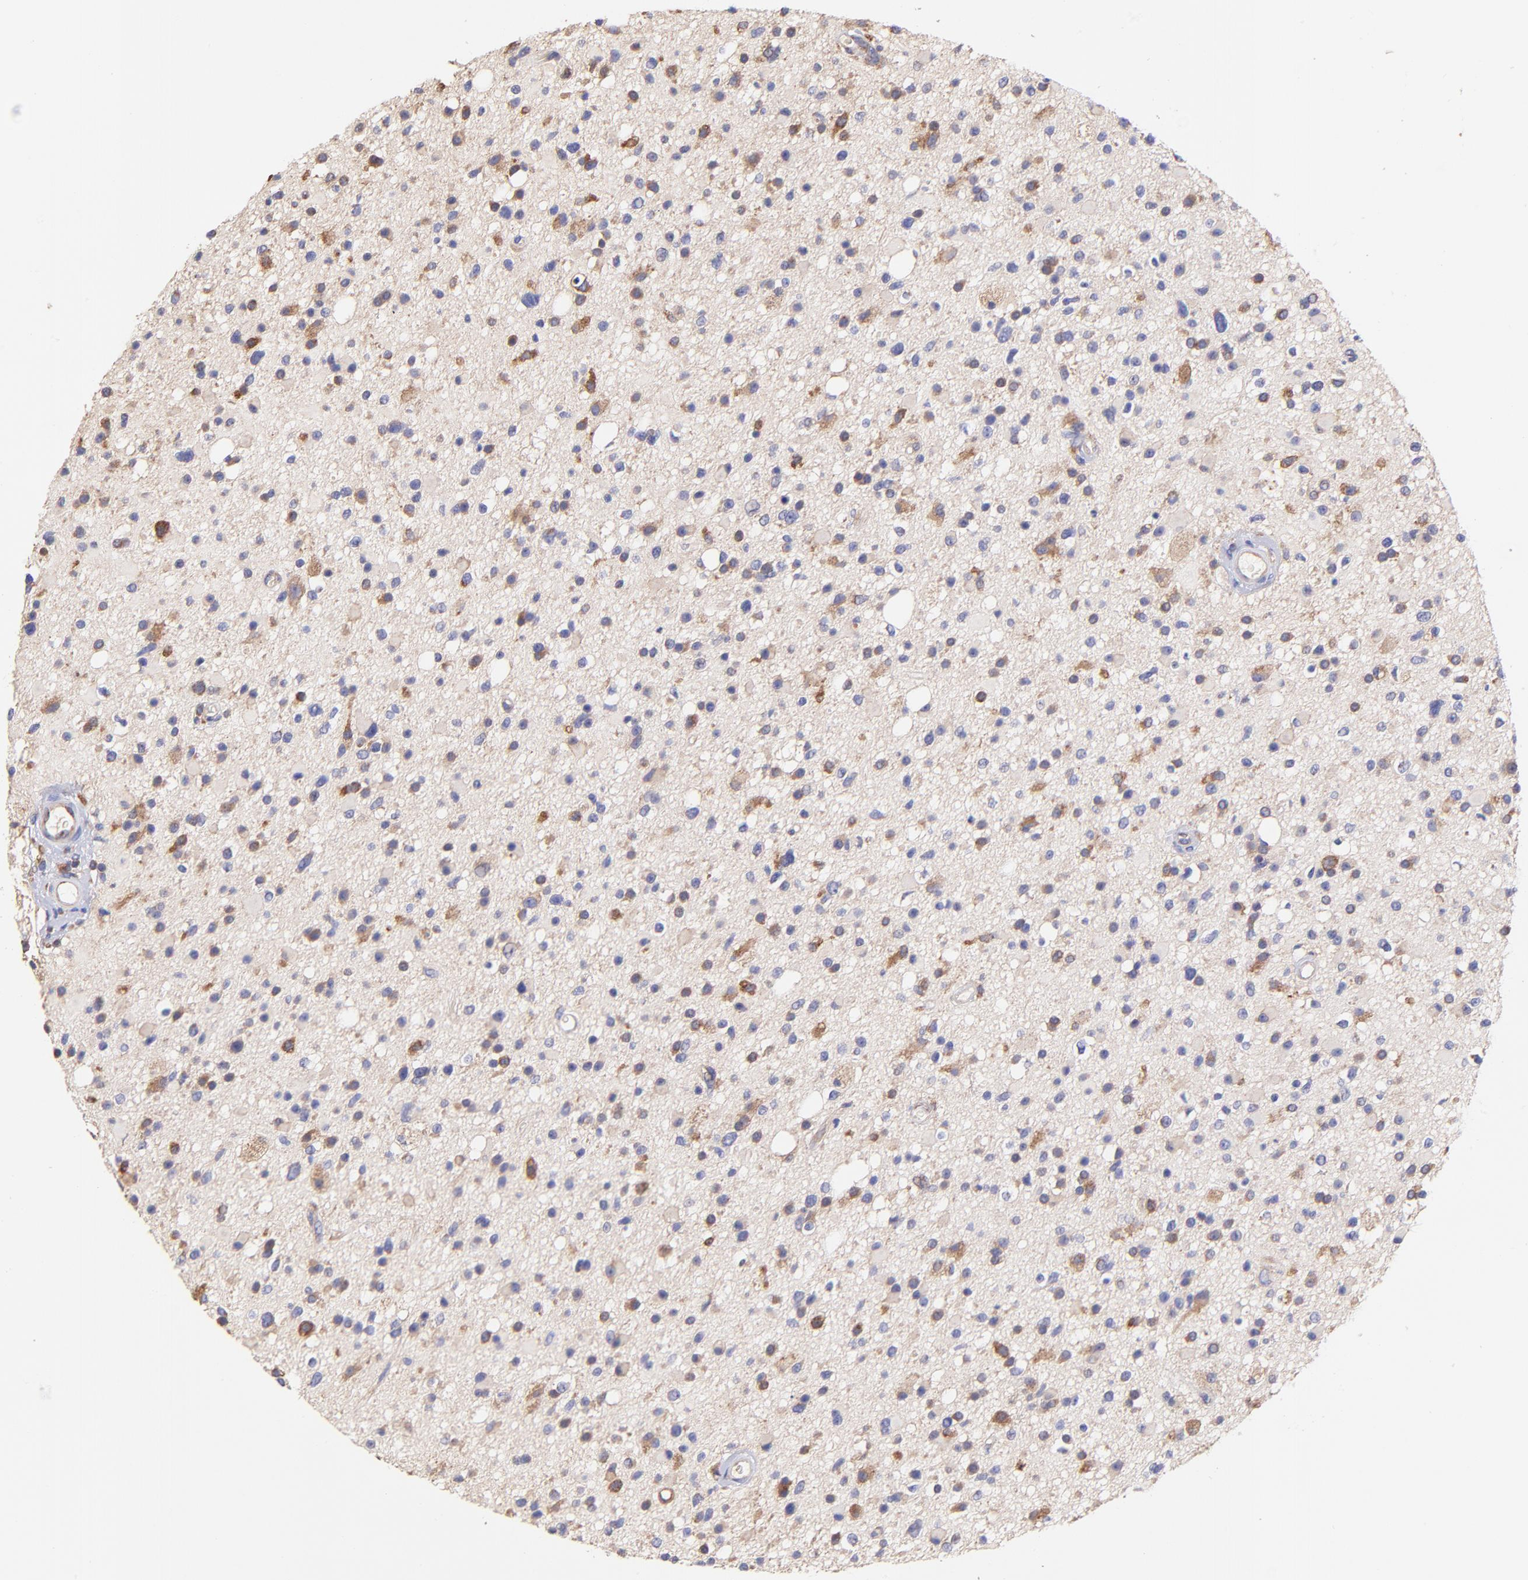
{"staining": {"intensity": "moderate", "quantity": "25%-75%", "location": "cytoplasmic/membranous"}, "tissue": "glioma", "cell_type": "Tumor cells", "image_type": "cancer", "snomed": [{"axis": "morphology", "description": "Glioma, malignant, High grade"}, {"axis": "topography", "description": "Brain"}], "caption": "A high-resolution photomicrograph shows immunohistochemistry staining of glioma, which demonstrates moderate cytoplasmic/membranous positivity in approximately 25%-75% of tumor cells. The staining was performed using DAB (3,3'-diaminobenzidine), with brown indicating positive protein expression. Nuclei are stained blue with hematoxylin.", "gene": "PREX1", "patient": {"sex": "male", "age": 33}}